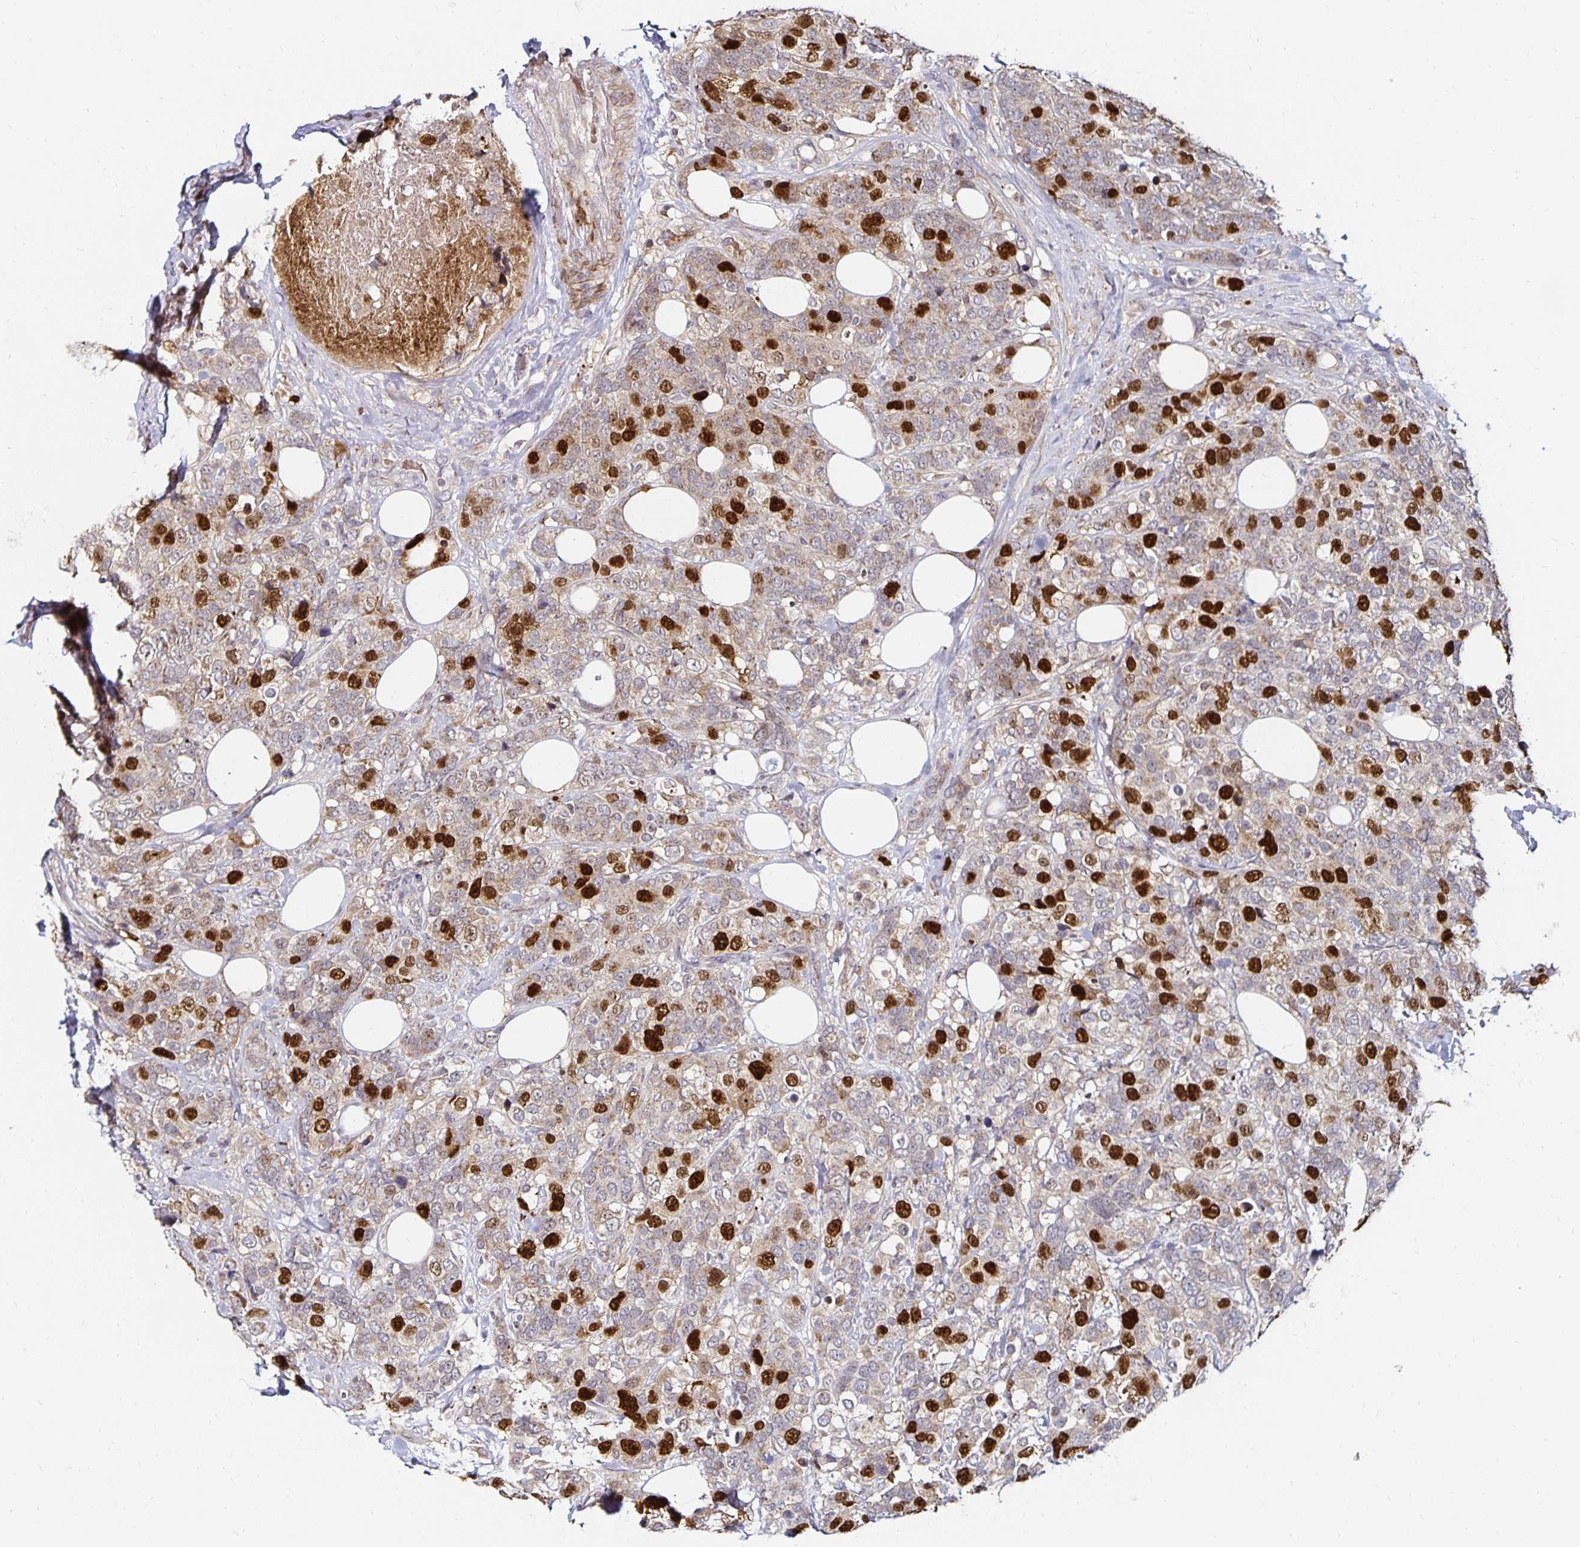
{"staining": {"intensity": "strong", "quantity": "25%-75%", "location": "nuclear"}, "tissue": "breast cancer", "cell_type": "Tumor cells", "image_type": "cancer", "snomed": [{"axis": "morphology", "description": "Lobular carcinoma"}, {"axis": "topography", "description": "Breast"}], "caption": "Breast lobular carcinoma stained with IHC reveals strong nuclear expression in about 25%-75% of tumor cells.", "gene": "ANLN", "patient": {"sex": "female", "age": 59}}